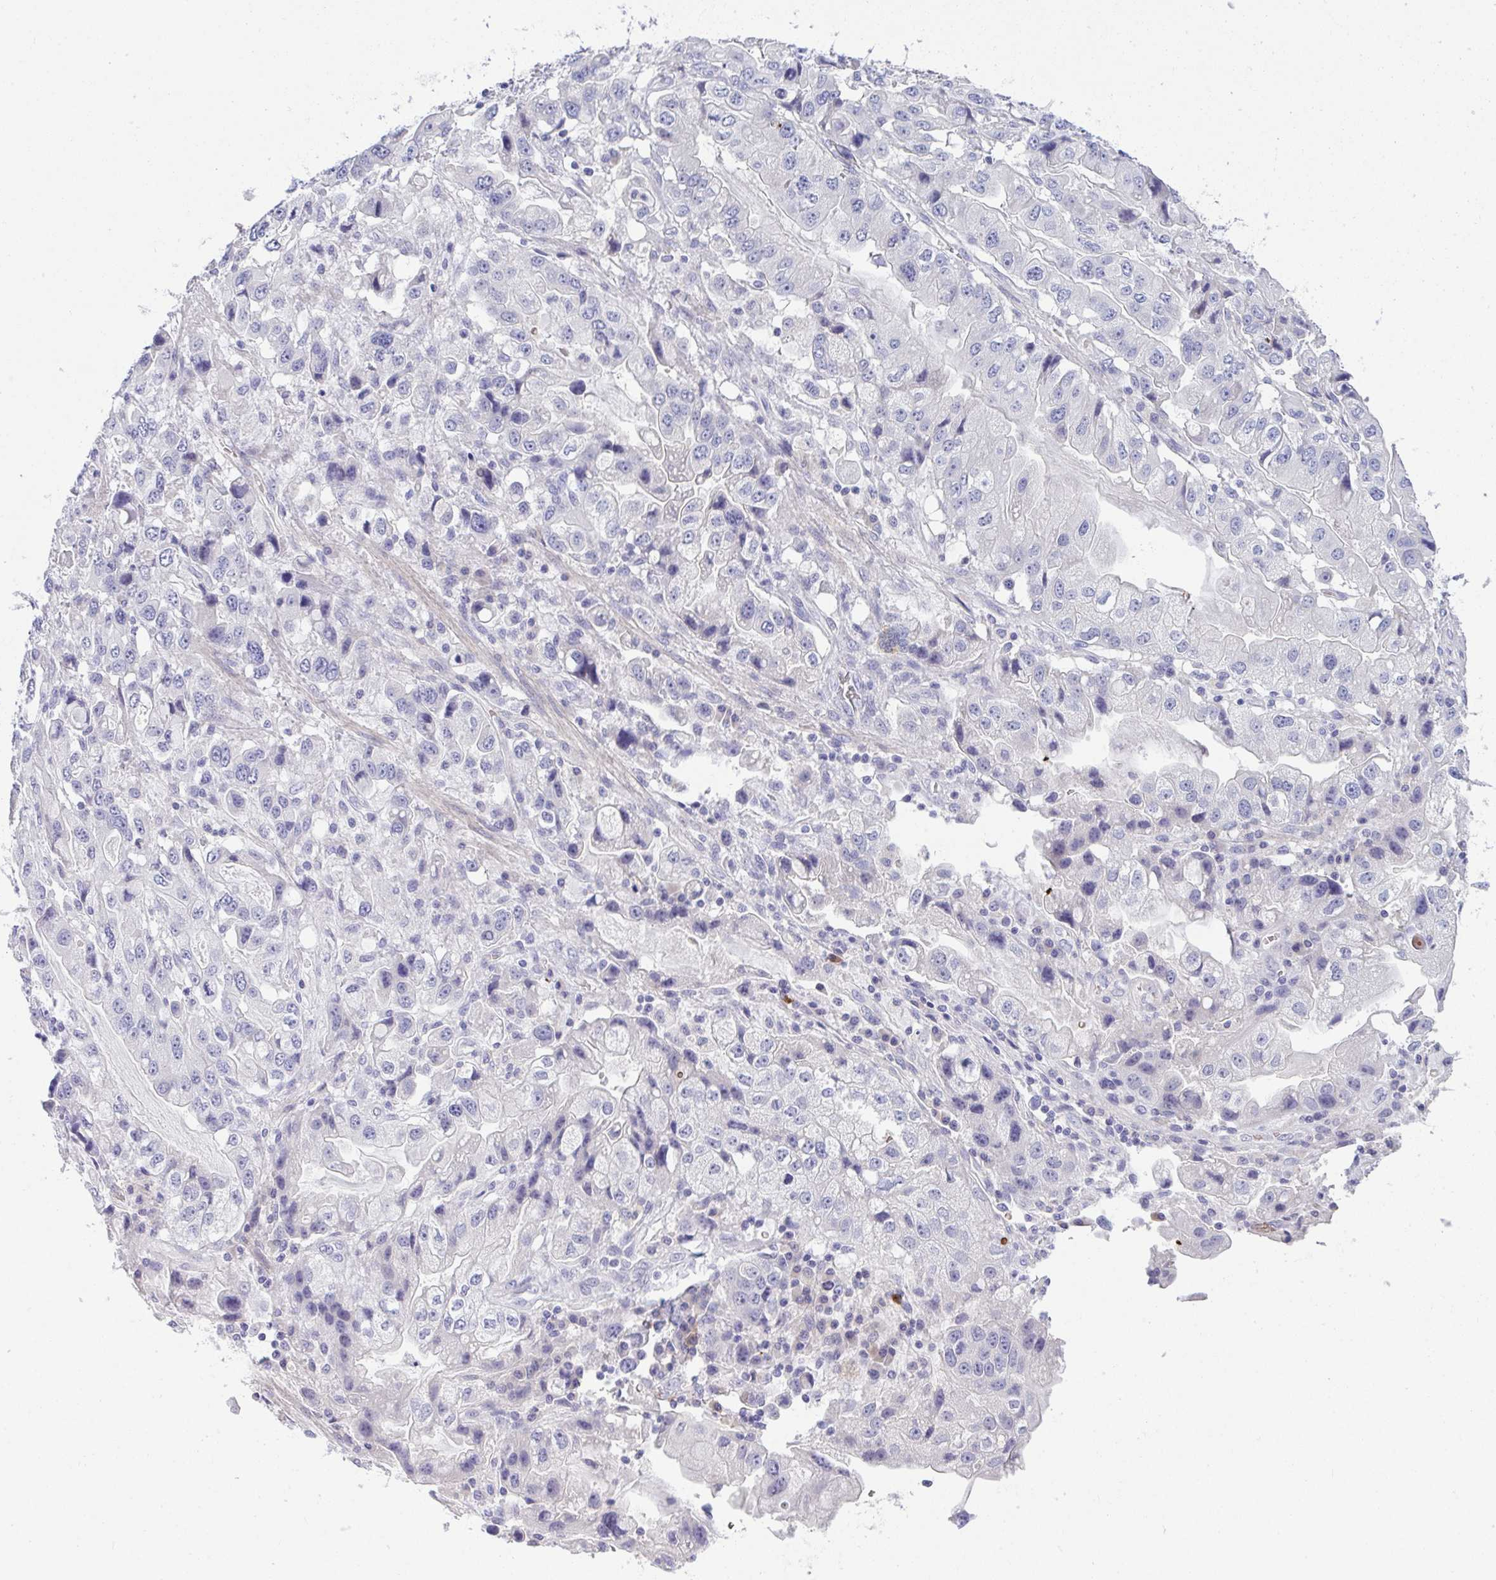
{"staining": {"intensity": "negative", "quantity": "none", "location": "none"}, "tissue": "stomach cancer", "cell_type": "Tumor cells", "image_type": "cancer", "snomed": [{"axis": "morphology", "description": "Adenocarcinoma, NOS"}, {"axis": "topography", "description": "Stomach, lower"}], "caption": "This is an immunohistochemistry histopathology image of human stomach cancer. There is no staining in tumor cells.", "gene": "SPTB", "patient": {"sex": "female", "age": 93}}